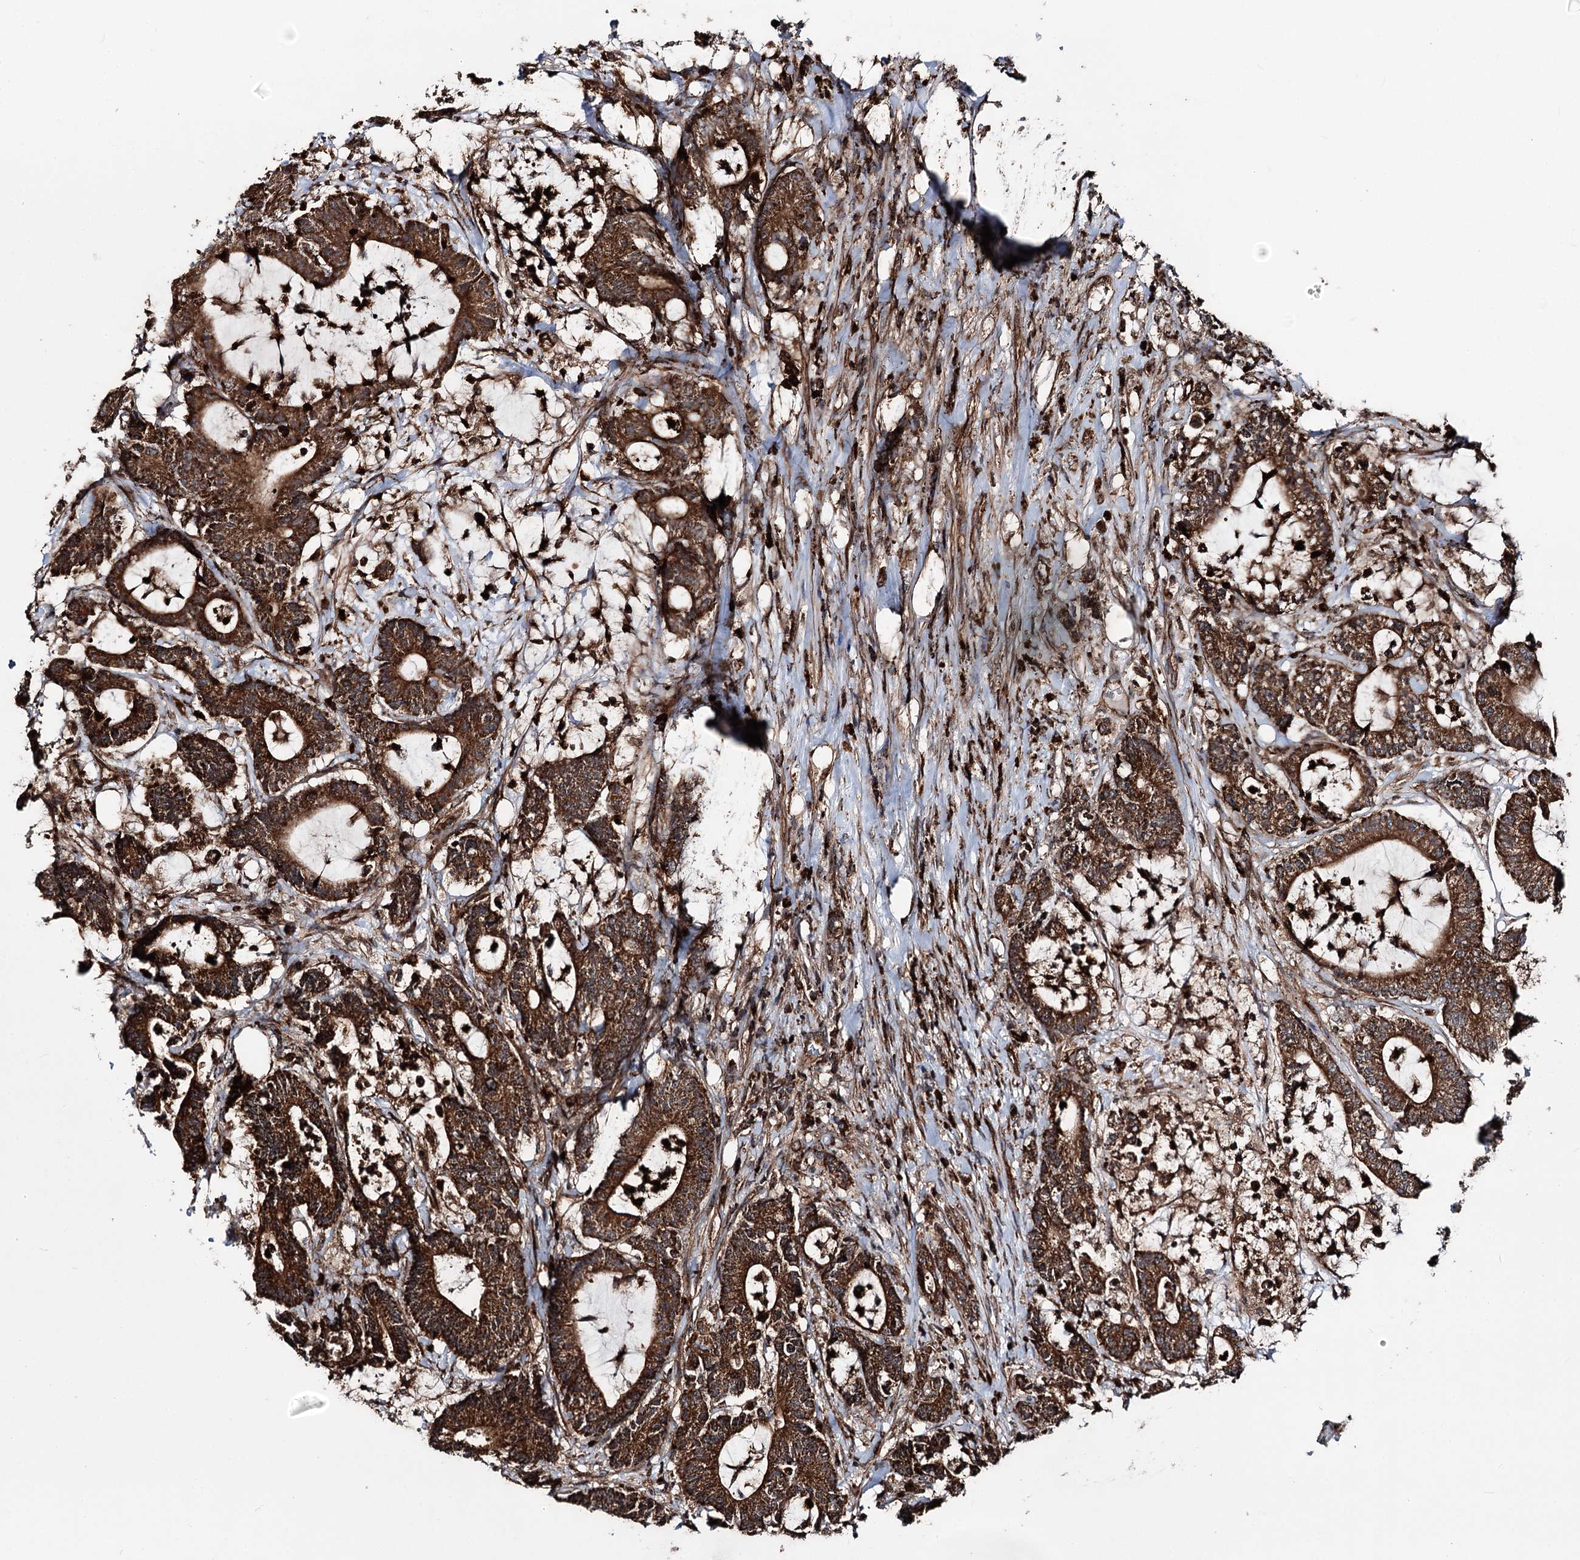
{"staining": {"intensity": "strong", "quantity": ">75%", "location": "cytoplasmic/membranous"}, "tissue": "colorectal cancer", "cell_type": "Tumor cells", "image_type": "cancer", "snomed": [{"axis": "morphology", "description": "Adenocarcinoma, NOS"}, {"axis": "topography", "description": "Colon"}], "caption": "Protein expression analysis of colorectal cancer (adenocarcinoma) demonstrates strong cytoplasmic/membranous expression in about >75% of tumor cells. Immunohistochemistry (ihc) stains the protein of interest in brown and the nuclei are stained blue.", "gene": "FGFR1OP2", "patient": {"sex": "female", "age": 84}}